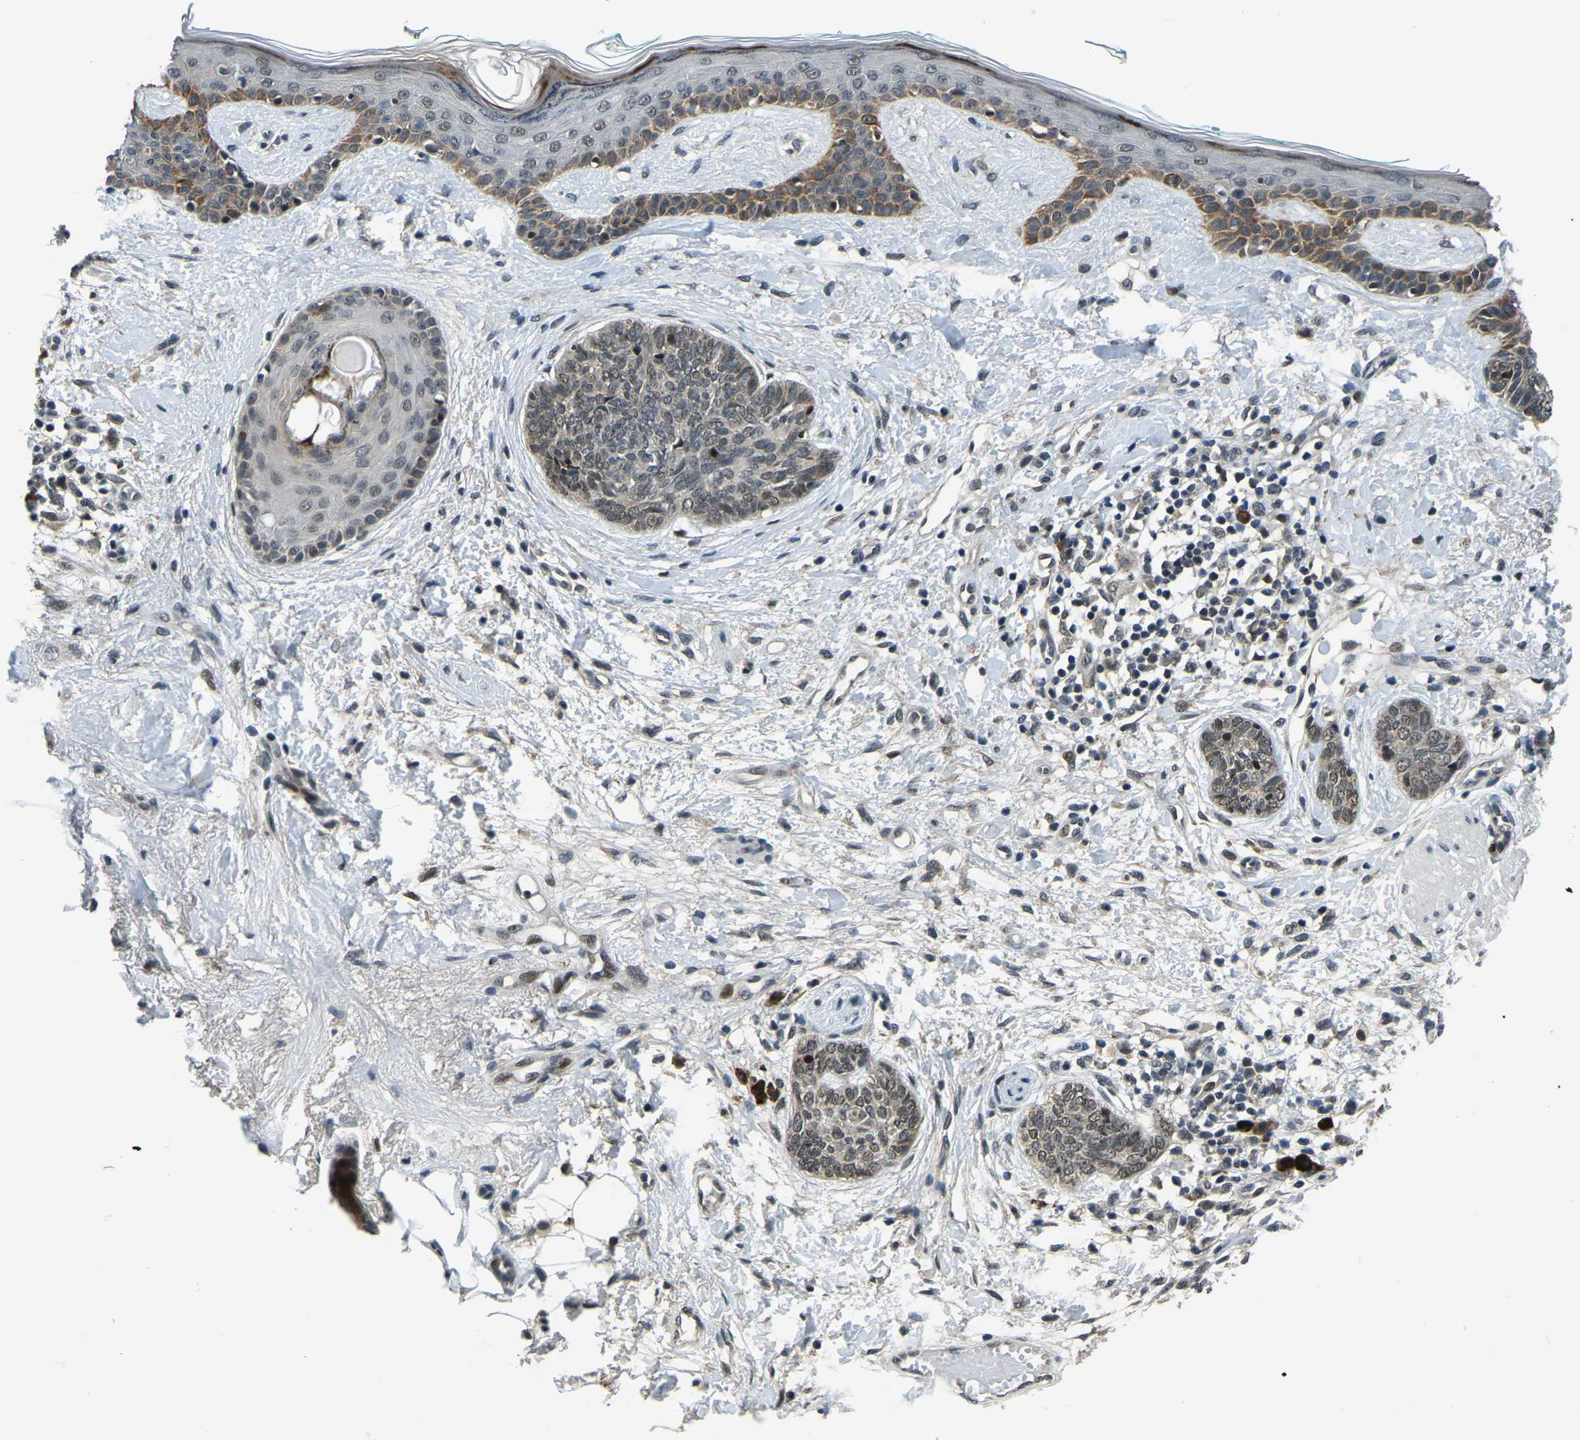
{"staining": {"intensity": "weak", "quantity": ">75%", "location": "cytoplasmic/membranous,nuclear"}, "tissue": "skin cancer", "cell_type": "Tumor cells", "image_type": "cancer", "snomed": [{"axis": "morphology", "description": "Basal cell carcinoma"}, {"axis": "topography", "description": "Skin"}], "caption": "Skin basal cell carcinoma stained for a protein (brown) exhibits weak cytoplasmic/membranous and nuclear positive expression in approximately >75% of tumor cells.", "gene": "ING2", "patient": {"sex": "female", "age": 84}}